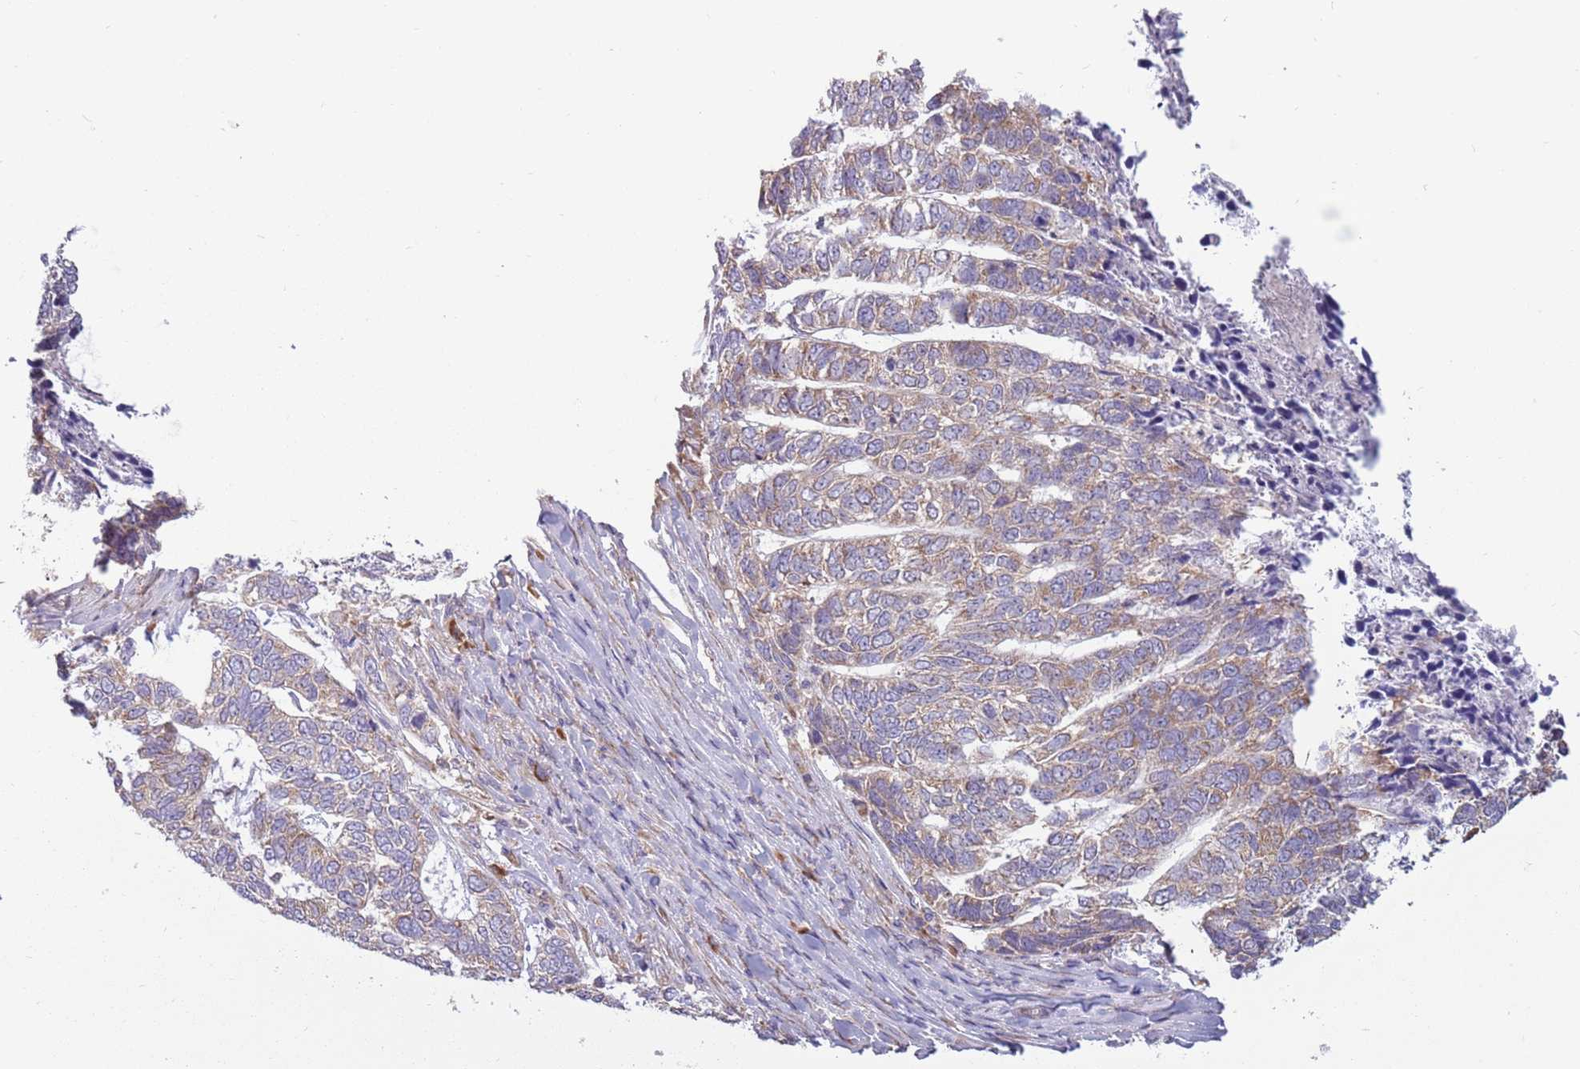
{"staining": {"intensity": "weak", "quantity": ">75%", "location": "cytoplasmic/membranous"}, "tissue": "skin cancer", "cell_type": "Tumor cells", "image_type": "cancer", "snomed": [{"axis": "morphology", "description": "Basal cell carcinoma"}, {"axis": "topography", "description": "Skin"}], "caption": "Protein analysis of skin cancer (basal cell carcinoma) tissue displays weak cytoplasmic/membranous positivity in approximately >75% of tumor cells. Nuclei are stained in blue.", "gene": "RPL17-C18orf32", "patient": {"sex": "female", "age": 65}}